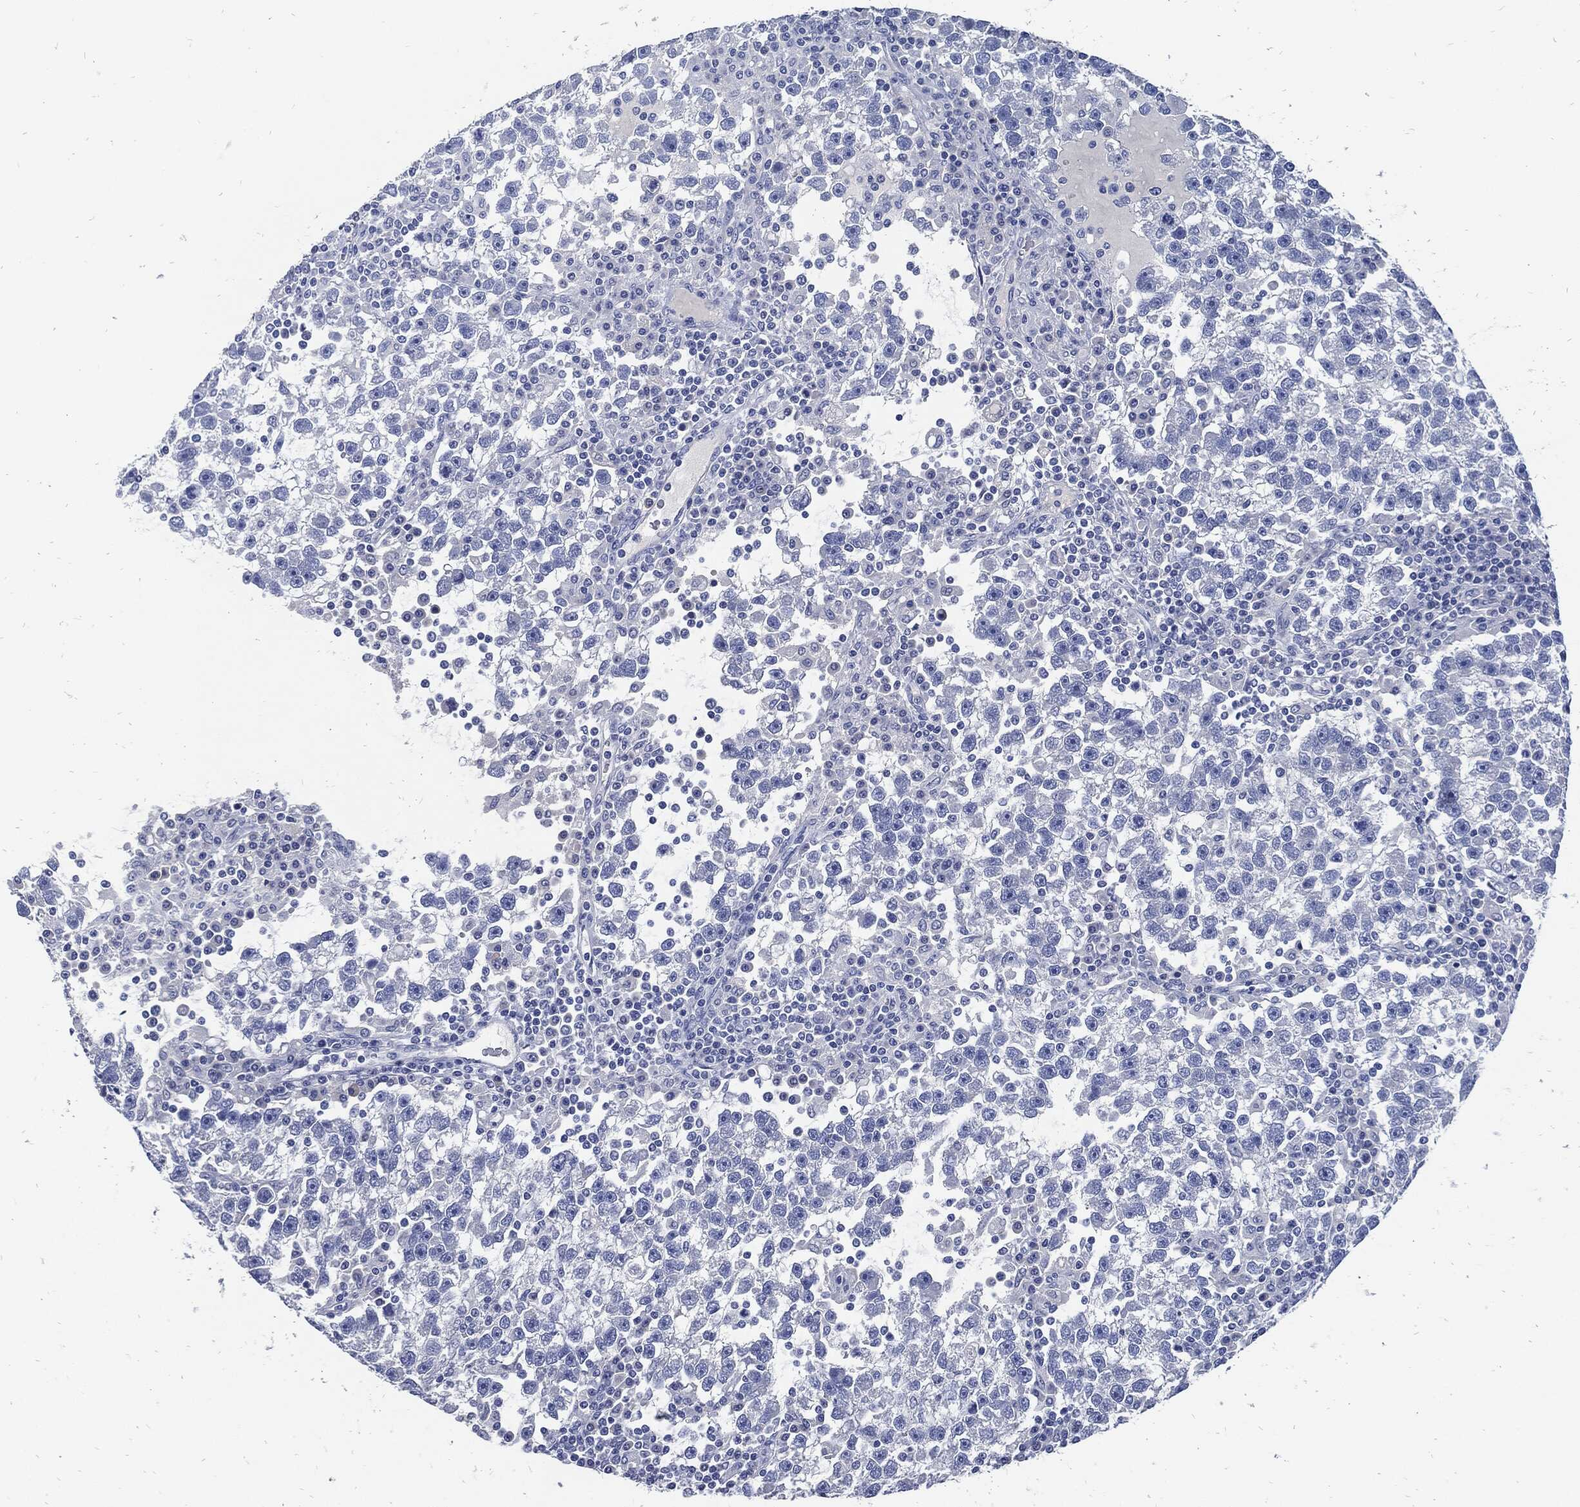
{"staining": {"intensity": "negative", "quantity": "none", "location": "none"}, "tissue": "testis cancer", "cell_type": "Tumor cells", "image_type": "cancer", "snomed": [{"axis": "morphology", "description": "Seminoma, NOS"}, {"axis": "topography", "description": "Testis"}], "caption": "High power microscopy micrograph of an immunohistochemistry image of testis seminoma, revealing no significant staining in tumor cells.", "gene": "FABP4", "patient": {"sex": "male", "age": 47}}